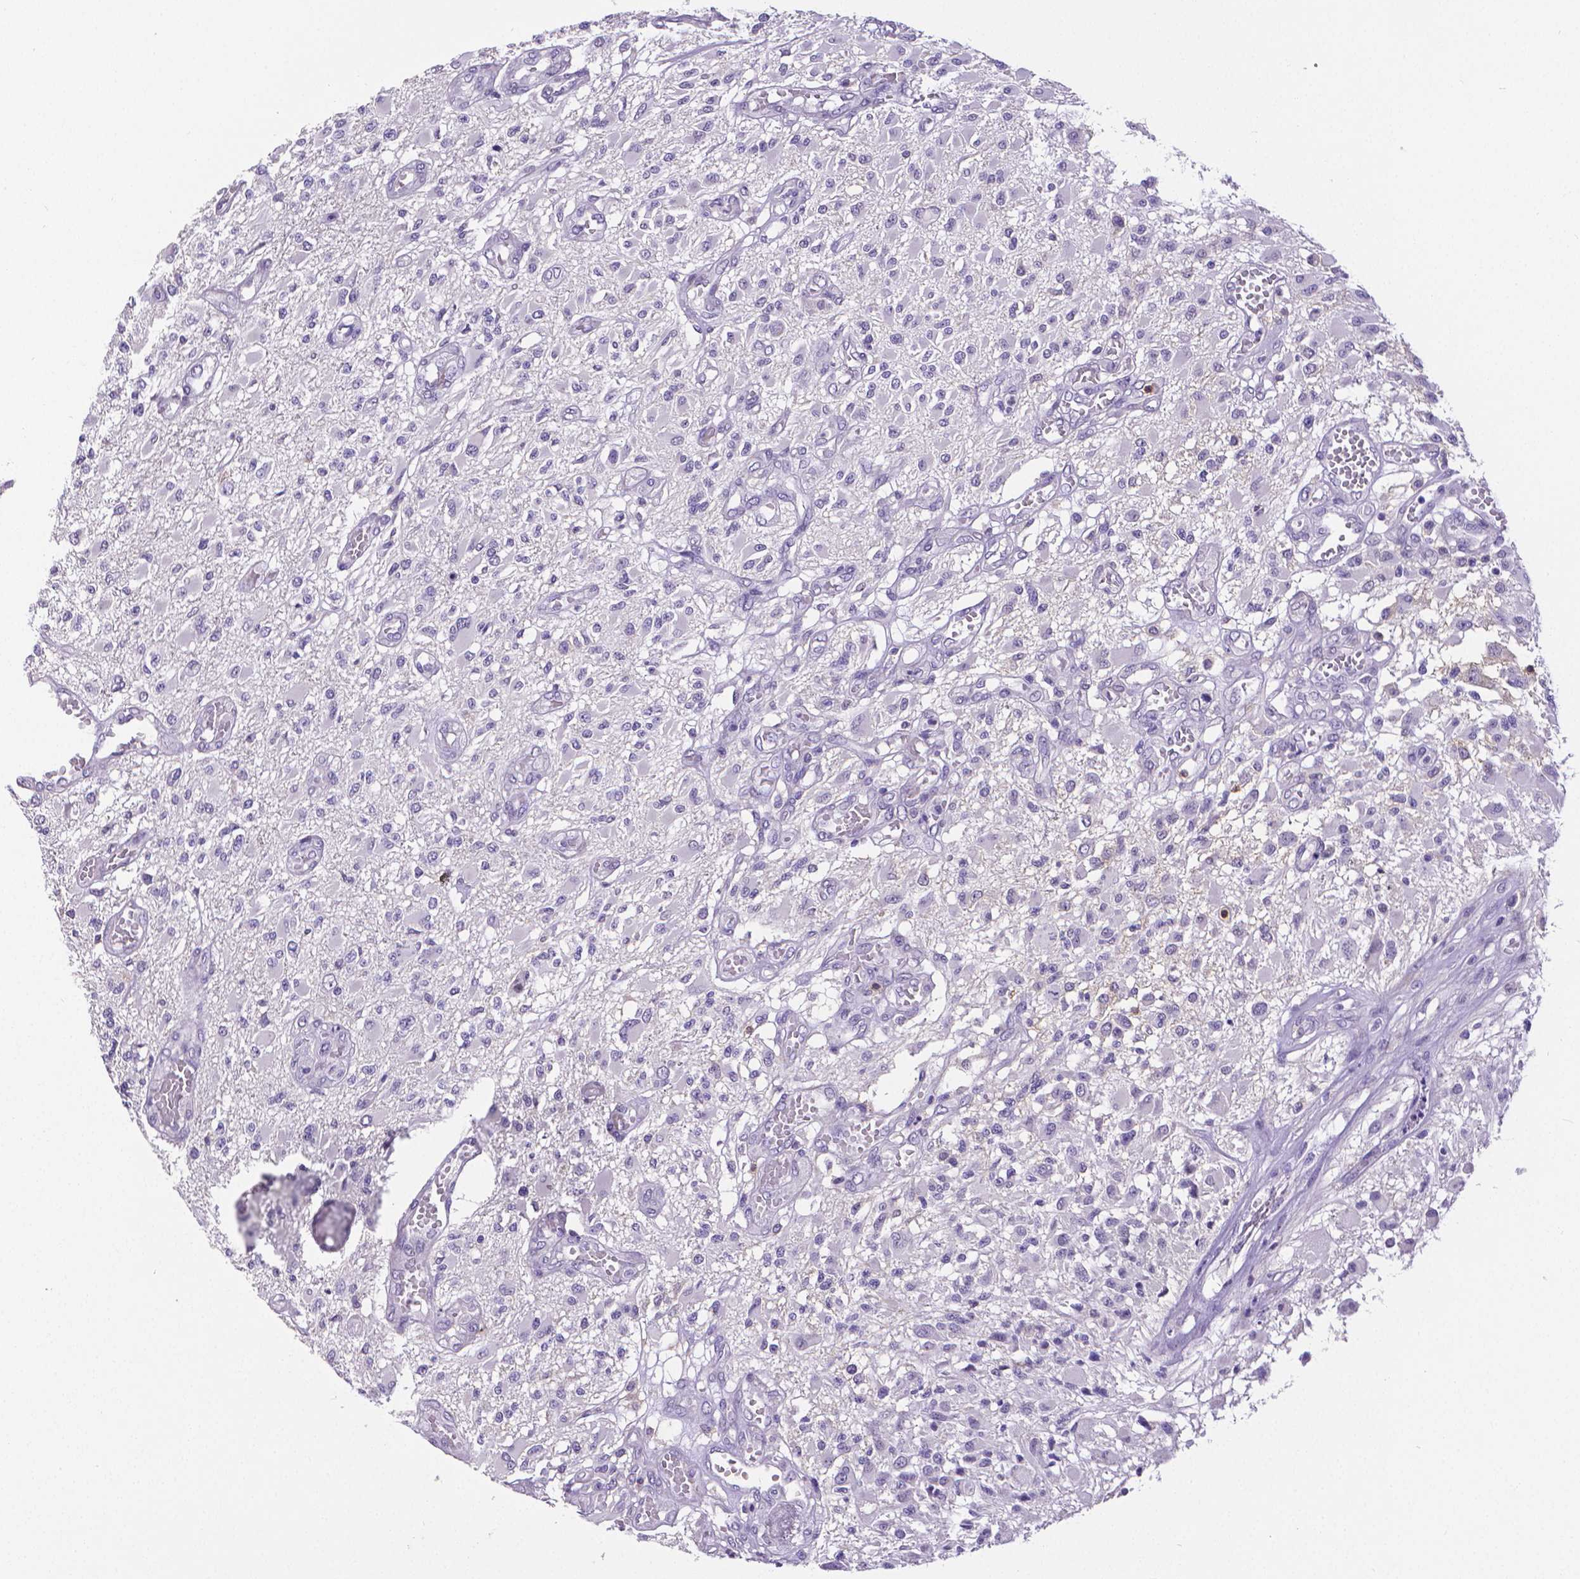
{"staining": {"intensity": "negative", "quantity": "none", "location": "none"}, "tissue": "glioma", "cell_type": "Tumor cells", "image_type": "cancer", "snomed": [{"axis": "morphology", "description": "Glioma, malignant, High grade"}, {"axis": "topography", "description": "Brain"}], "caption": "Micrograph shows no protein expression in tumor cells of malignant high-grade glioma tissue.", "gene": "CD4", "patient": {"sex": "female", "age": 63}}